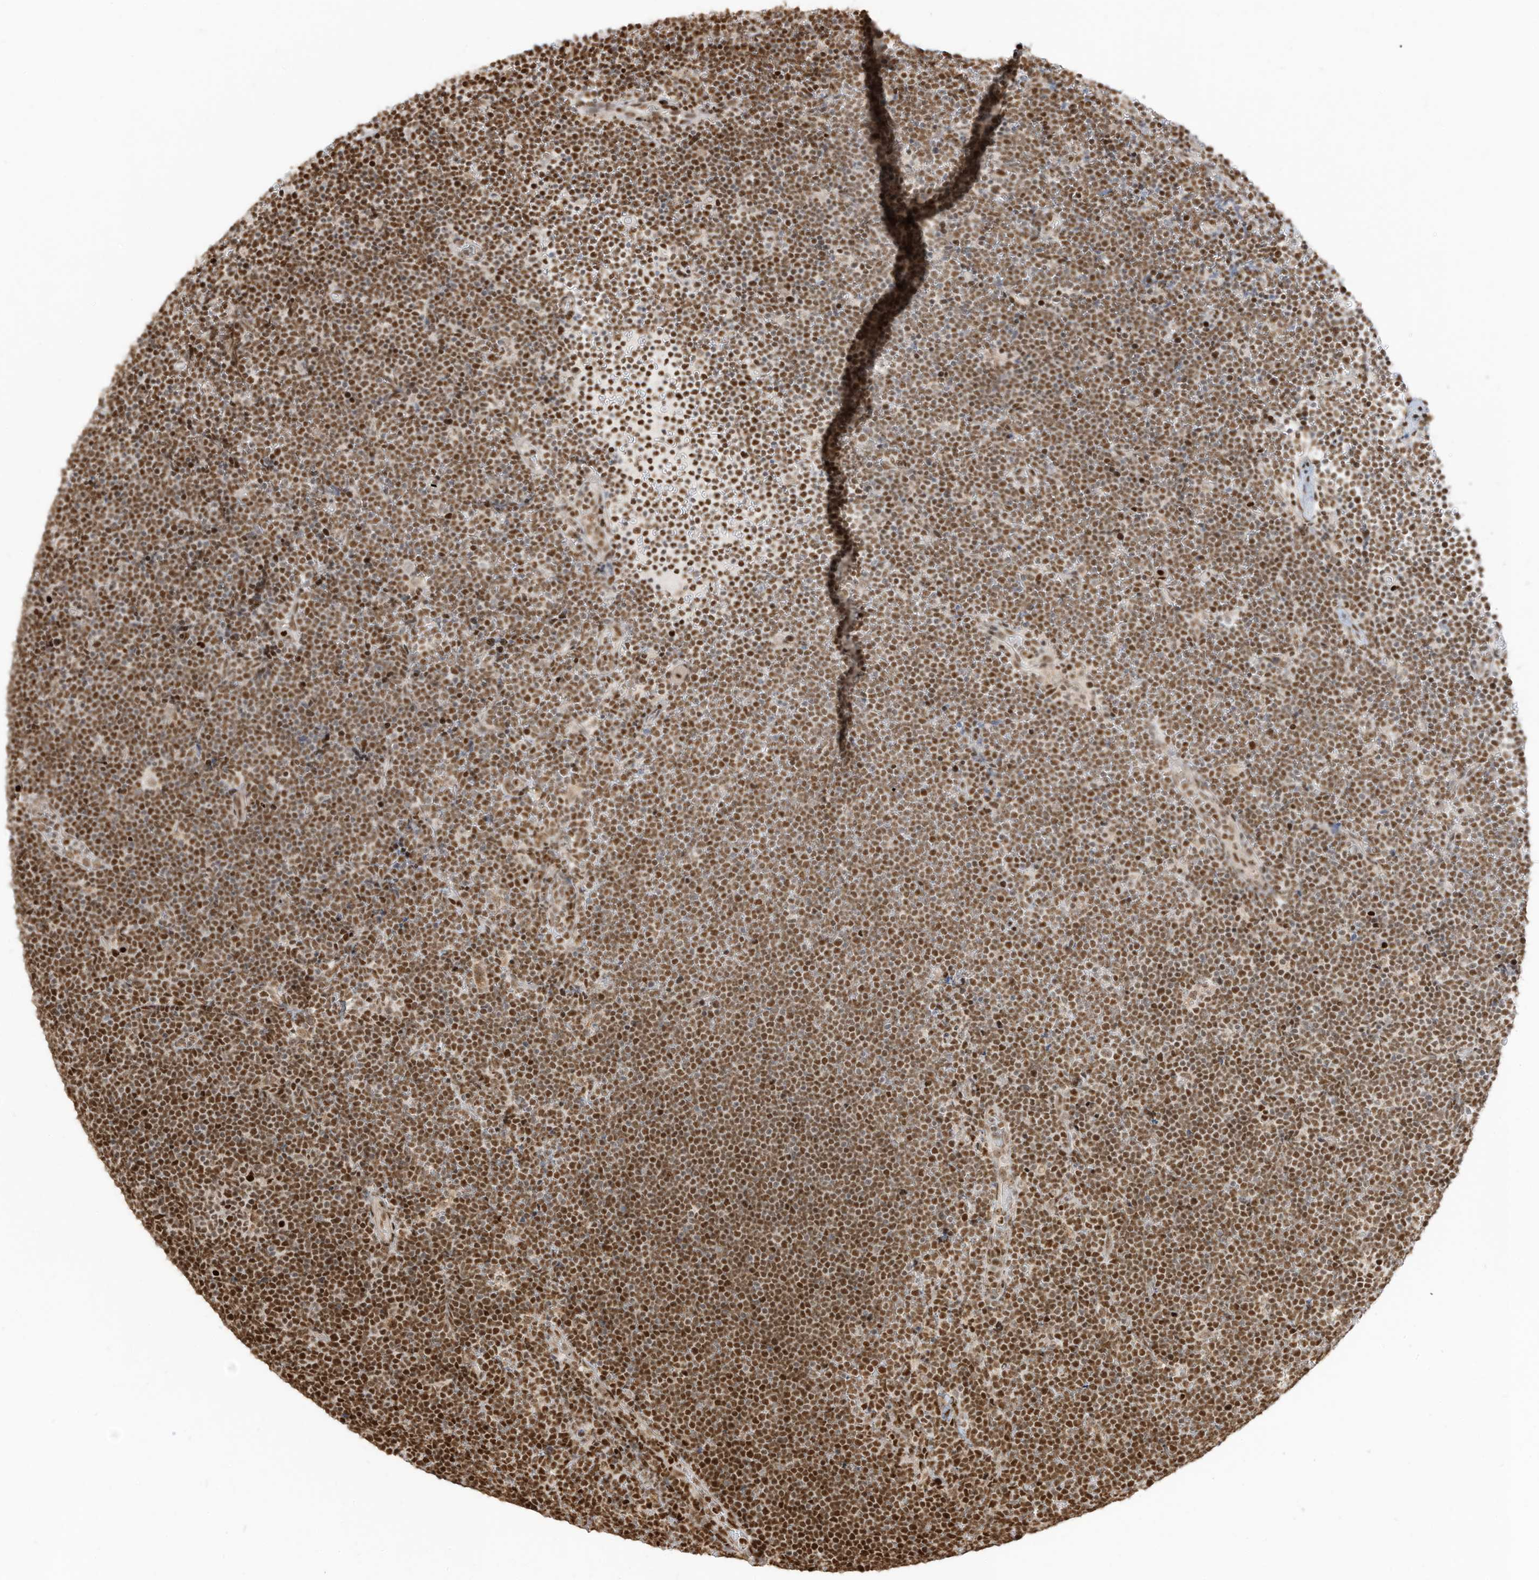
{"staining": {"intensity": "strong", "quantity": ">75%", "location": "nuclear"}, "tissue": "lymphoma", "cell_type": "Tumor cells", "image_type": "cancer", "snomed": [{"axis": "morphology", "description": "Malignant lymphoma, non-Hodgkin's type, High grade"}, {"axis": "topography", "description": "Lymph node"}], "caption": "The image reveals staining of high-grade malignant lymphoma, non-Hodgkin's type, revealing strong nuclear protein positivity (brown color) within tumor cells.", "gene": "SAMD15", "patient": {"sex": "male", "age": 13}}